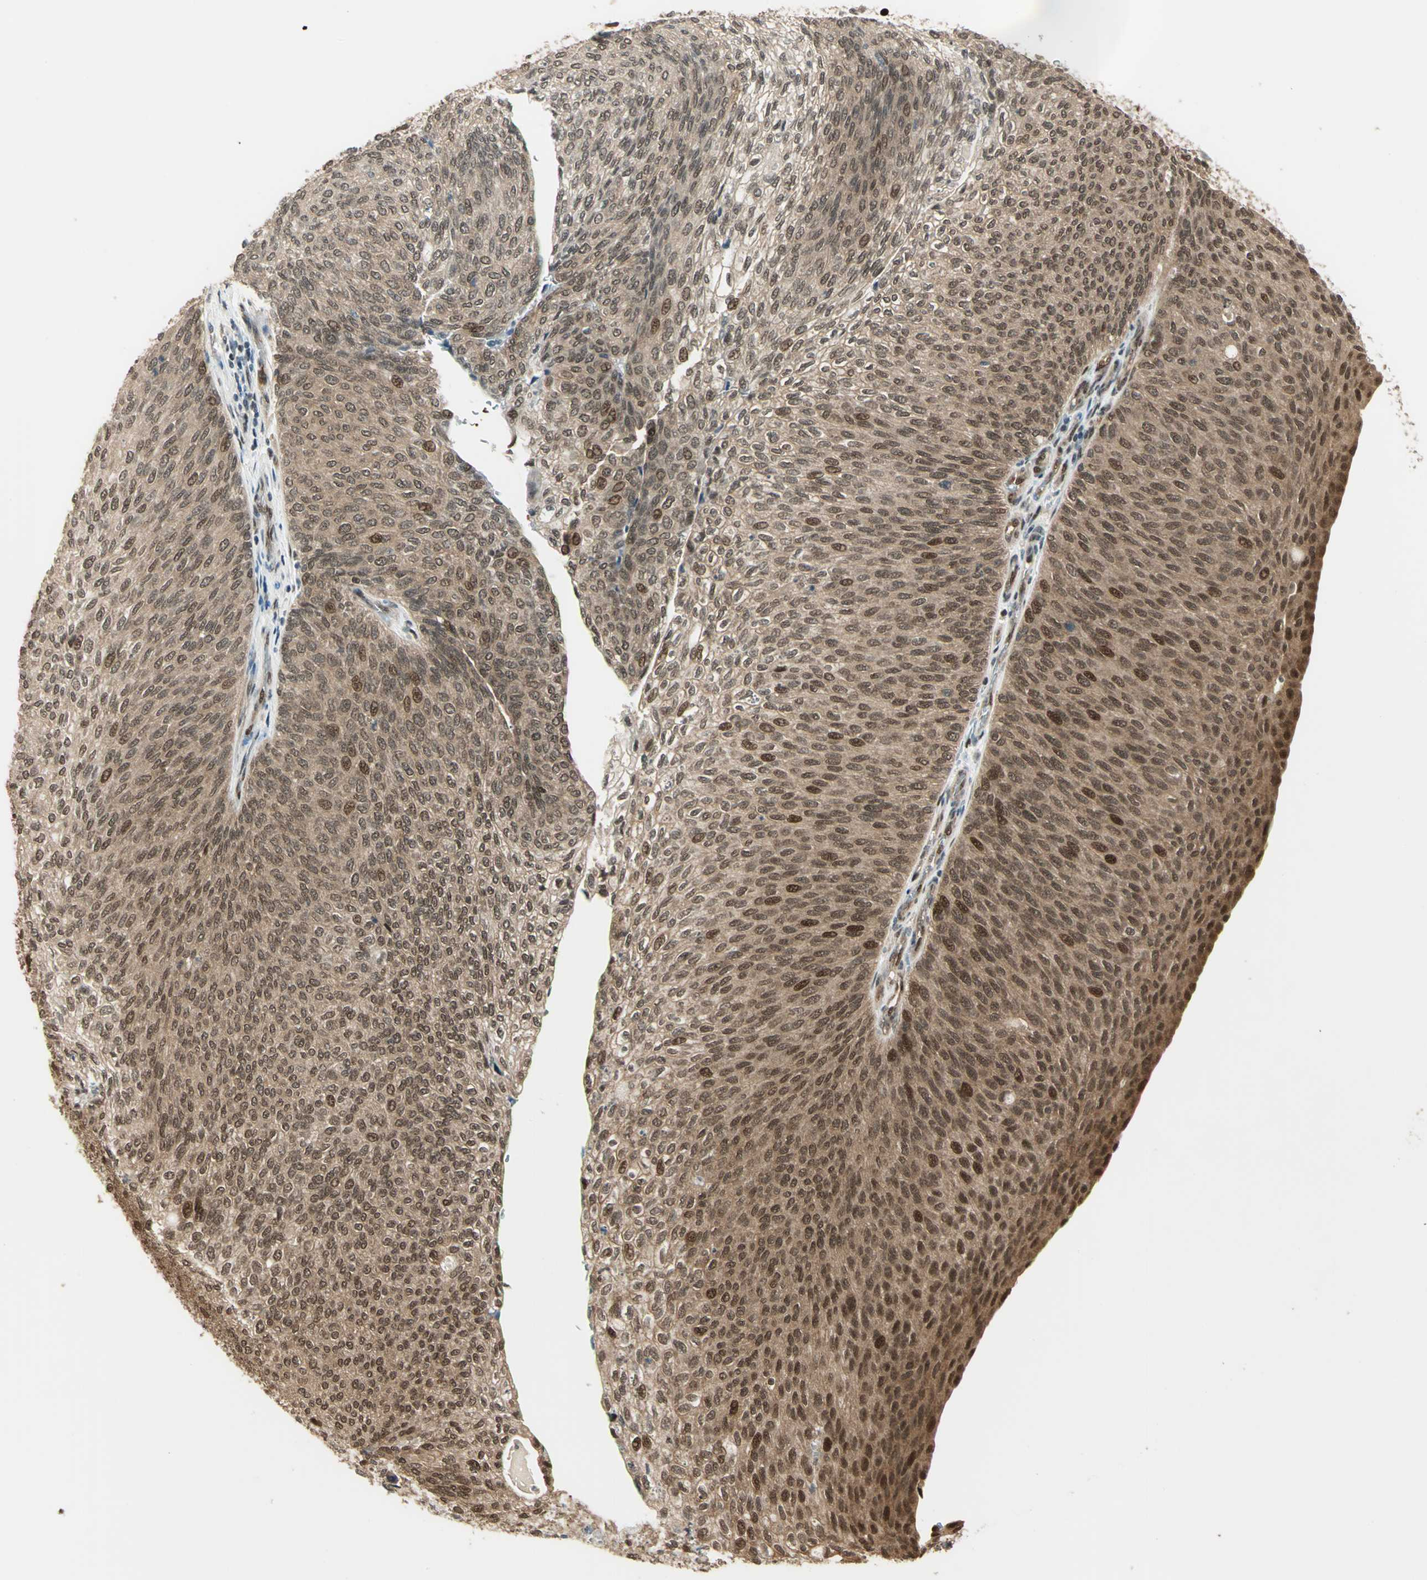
{"staining": {"intensity": "moderate", "quantity": ">75%", "location": "cytoplasmic/membranous,nuclear"}, "tissue": "urothelial cancer", "cell_type": "Tumor cells", "image_type": "cancer", "snomed": [{"axis": "morphology", "description": "Urothelial carcinoma, Low grade"}, {"axis": "topography", "description": "Urinary bladder"}], "caption": "Immunohistochemistry (DAB (3,3'-diaminobenzidine)) staining of human urothelial cancer exhibits moderate cytoplasmic/membranous and nuclear protein positivity in about >75% of tumor cells.", "gene": "PSMC3", "patient": {"sex": "female", "age": 79}}